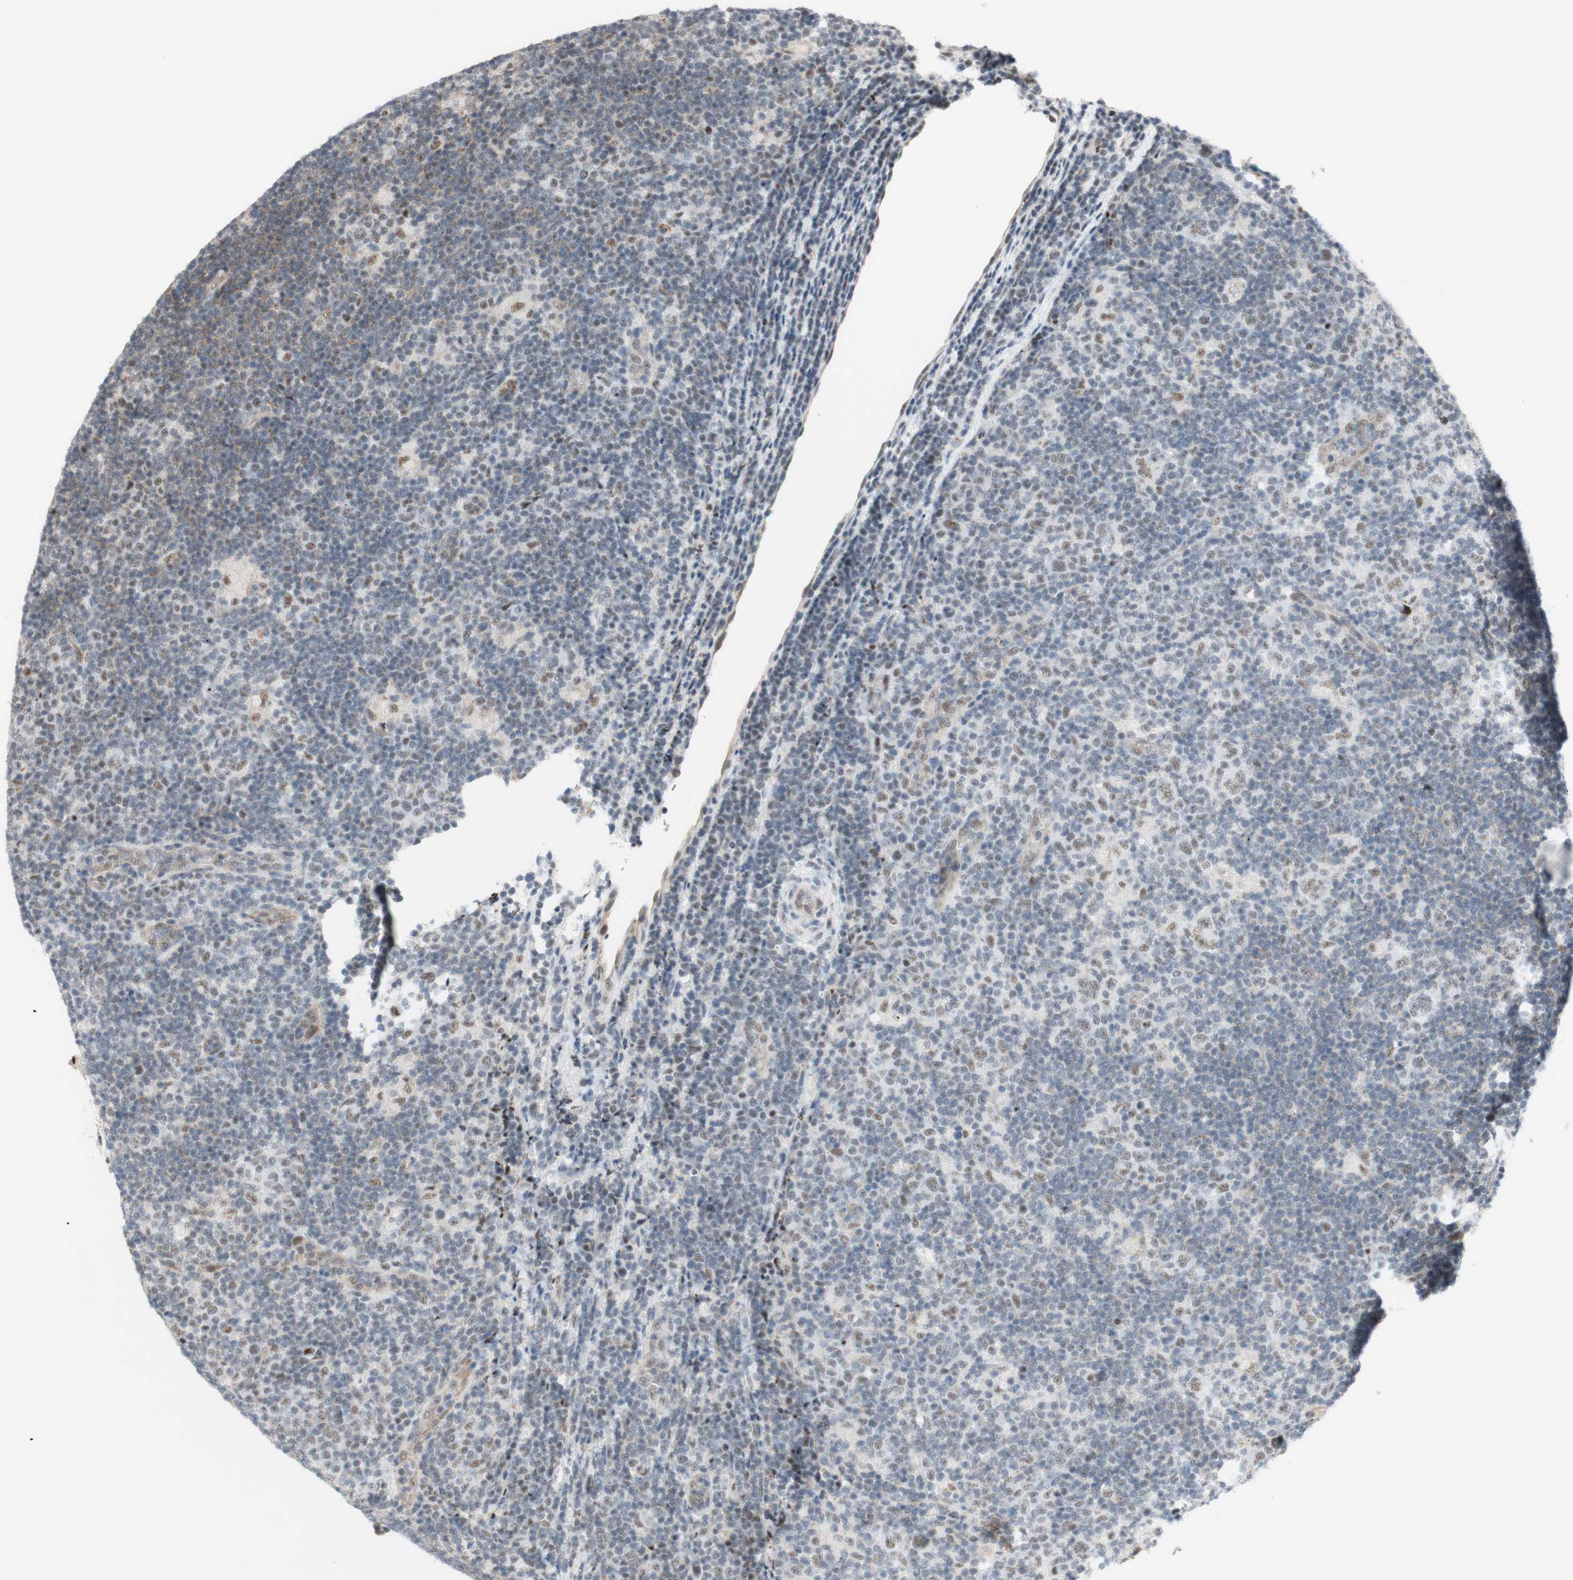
{"staining": {"intensity": "weak", "quantity": ">75%", "location": "cytoplasmic/membranous"}, "tissue": "lymphoma", "cell_type": "Tumor cells", "image_type": "cancer", "snomed": [{"axis": "morphology", "description": "Hodgkin's disease, NOS"}, {"axis": "topography", "description": "Lymph node"}], "caption": "Brown immunohistochemical staining in lymphoma displays weak cytoplasmic/membranous positivity in approximately >75% of tumor cells. Ihc stains the protein of interest in brown and the nuclei are stained blue.", "gene": "SAP18", "patient": {"sex": "female", "age": 57}}